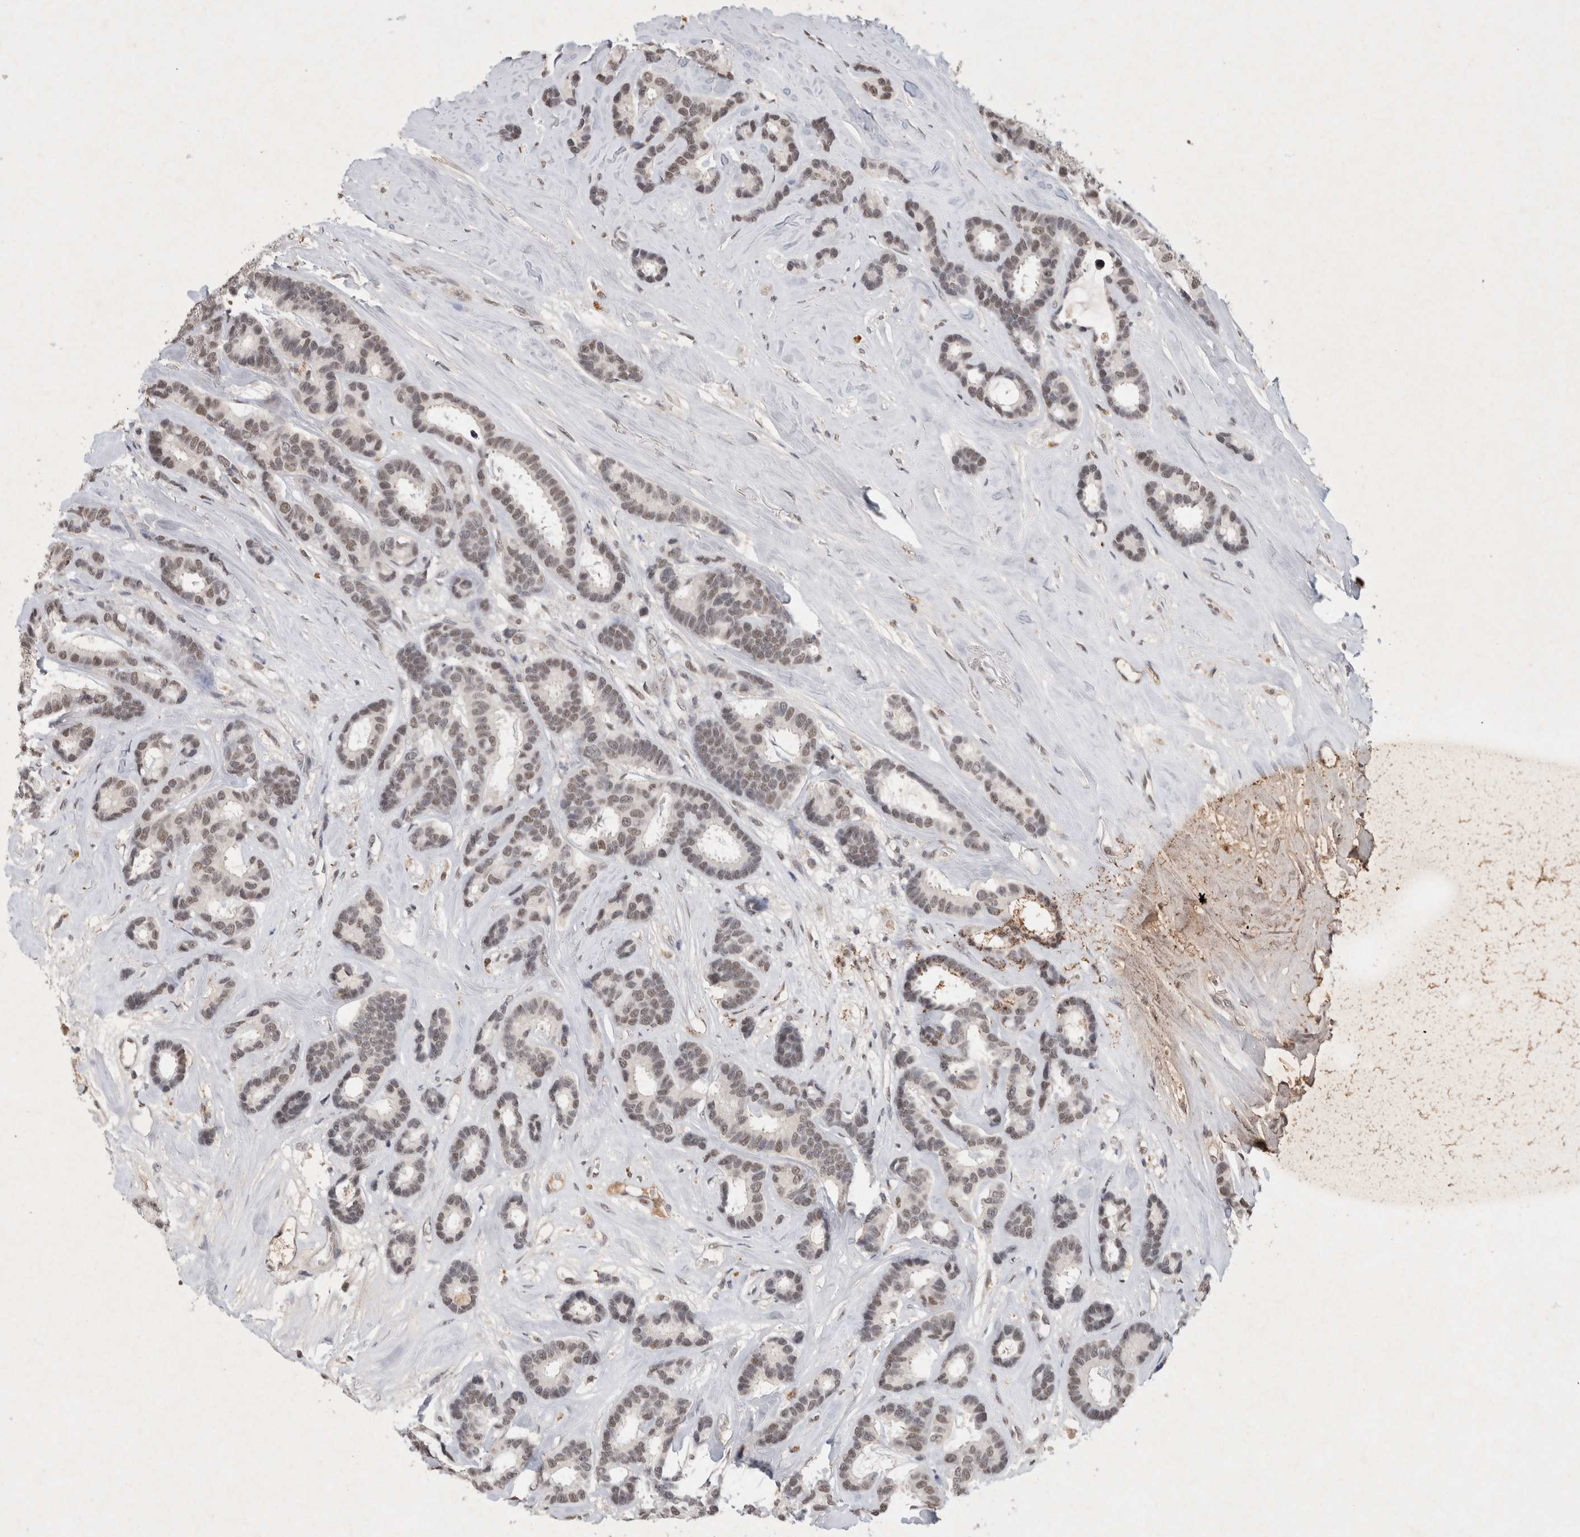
{"staining": {"intensity": "weak", "quantity": "25%-75%", "location": "nuclear"}, "tissue": "breast cancer", "cell_type": "Tumor cells", "image_type": "cancer", "snomed": [{"axis": "morphology", "description": "Duct carcinoma"}, {"axis": "topography", "description": "Breast"}], "caption": "A brown stain shows weak nuclear expression of a protein in human breast cancer (invasive ductal carcinoma) tumor cells.", "gene": "XRCC5", "patient": {"sex": "female", "age": 87}}